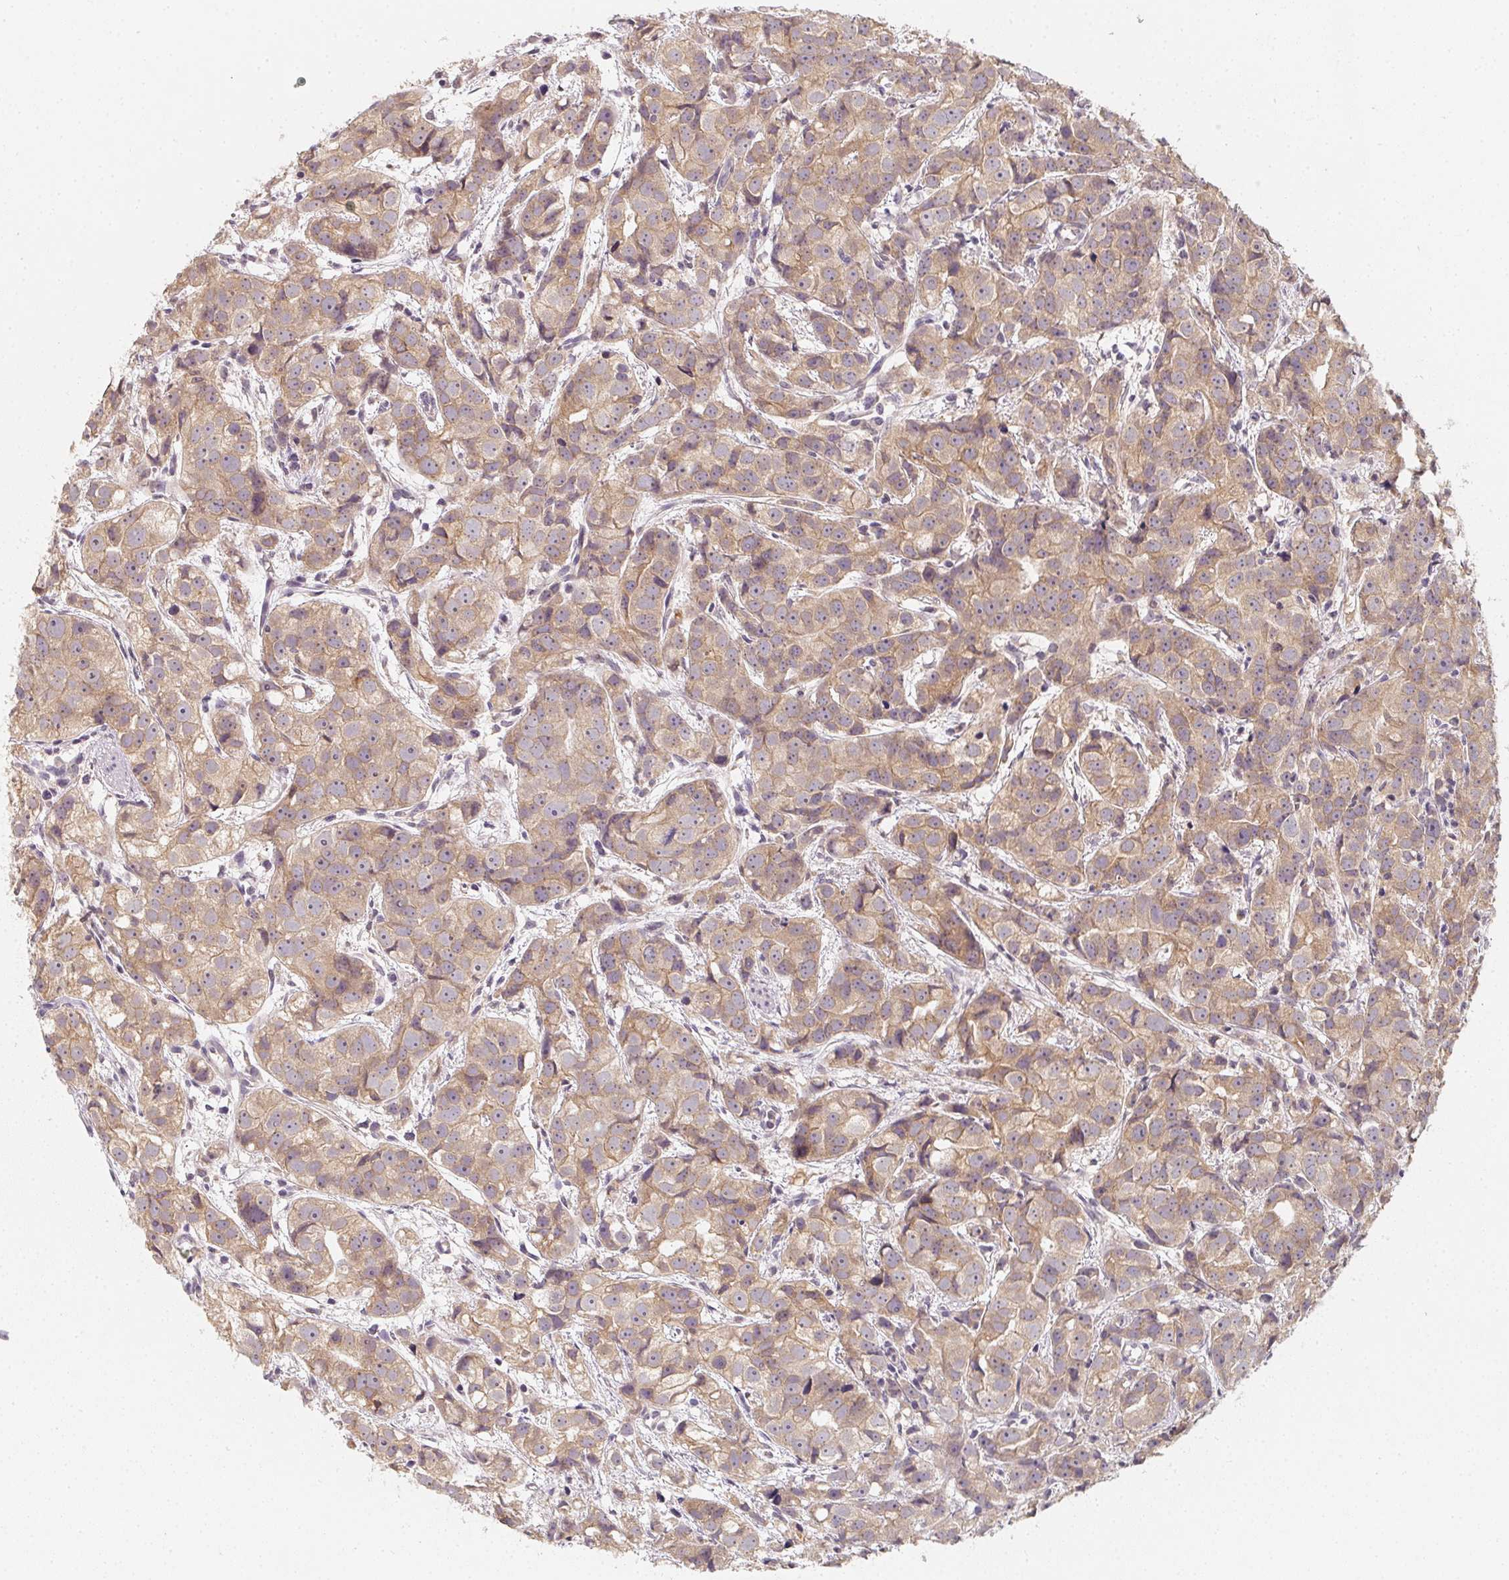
{"staining": {"intensity": "weak", "quantity": ">75%", "location": "cytoplasmic/membranous"}, "tissue": "prostate cancer", "cell_type": "Tumor cells", "image_type": "cancer", "snomed": [{"axis": "morphology", "description": "Adenocarcinoma, High grade"}, {"axis": "topography", "description": "Prostate"}], "caption": "This histopathology image demonstrates prostate cancer stained with immunohistochemistry (IHC) to label a protein in brown. The cytoplasmic/membranous of tumor cells show weak positivity for the protein. Nuclei are counter-stained blue.", "gene": "SOAT1", "patient": {"sex": "male", "age": 68}}